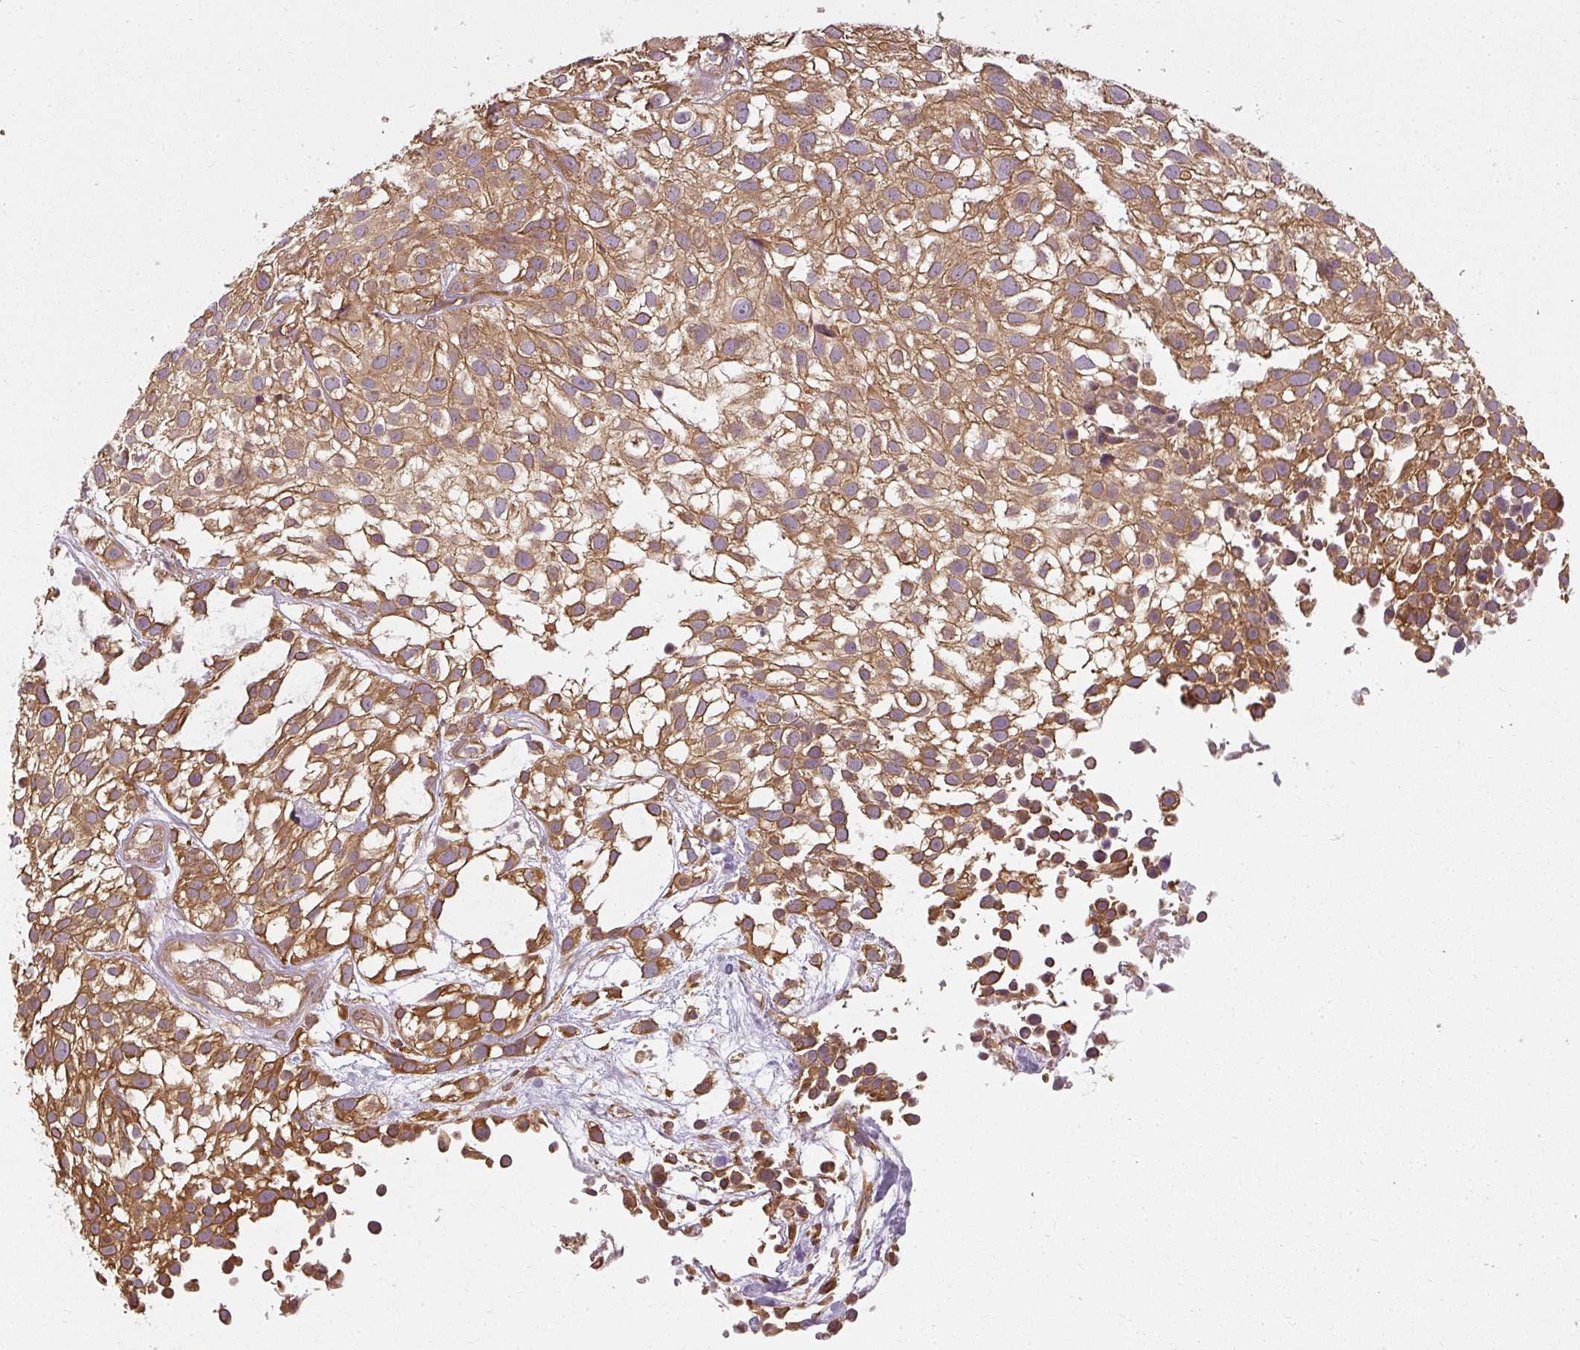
{"staining": {"intensity": "strong", "quantity": ">75%", "location": "cytoplasmic/membranous"}, "tissue": "urothelial cancer", "cell_type": "Tumor cells", "image_type": "cancer", "snomed": [{"axis": "morphology", "description": "Urothelial carcinoma, High grade"}, {"axis": "topography", "description": "Urinary bladder"}], "caption": "Brown immunohistochemical staining in high-grade urothelial carcinoma displays strong cytoplasmic/membranous positivity in about >75% of tumor cells.", "gene": "RPL24", "patient": {"sex": "male", "age": 56}}